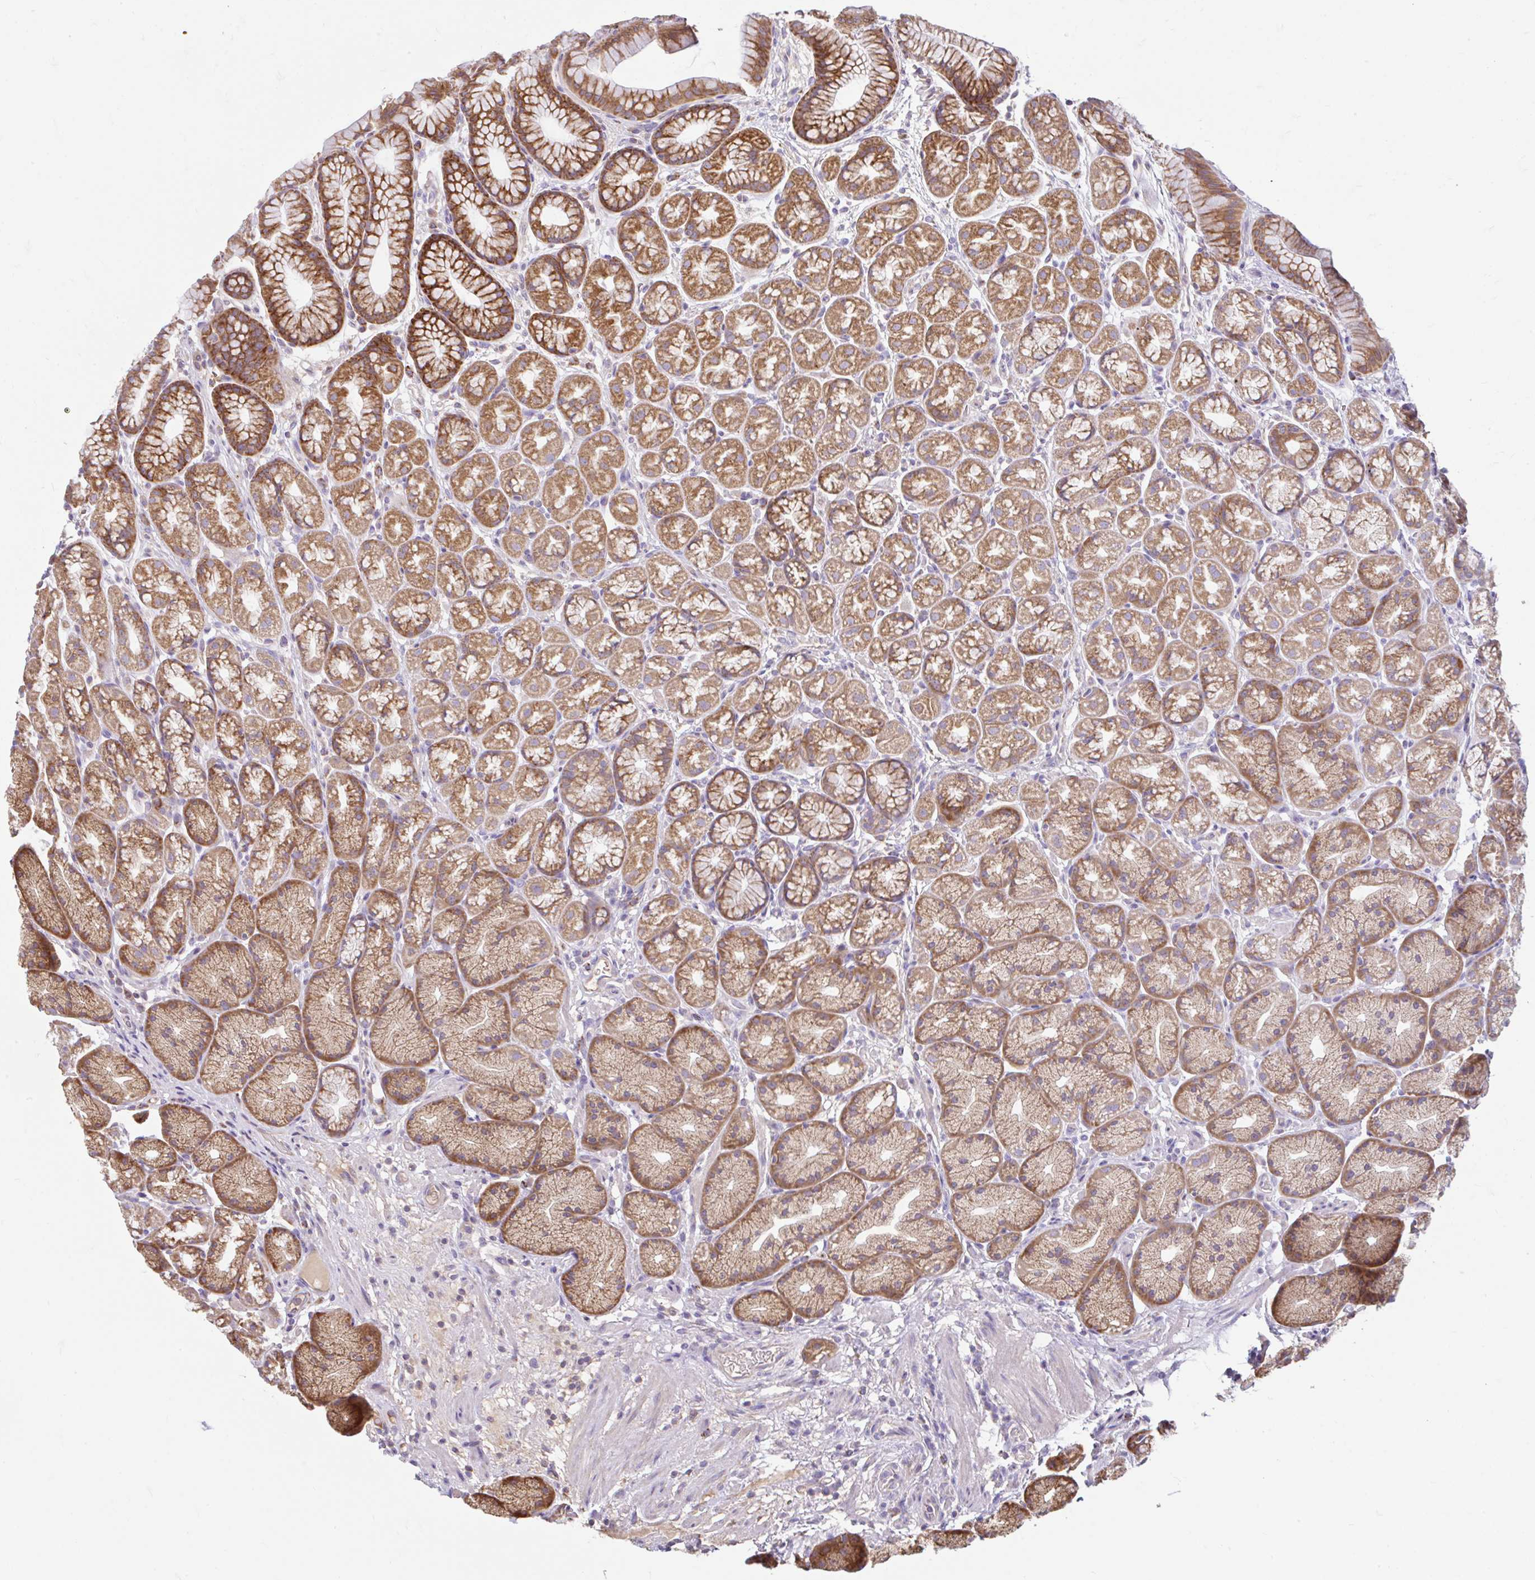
{"staining": {"intensity": "moderate", "quantity": ">75%", "location": "cytoplasmic/membranous"}, "tissue": "stomach", "cell_type": "Glandular cells", "image_type": "normal", "snomed": [{"axis": "morphology", "description": "Normal tissue, NOS"}, {"axis": "topography", "description": "Stomach, lower"}], "caption": "Glandular cells demonstrate moderate cytoplasmic/membranous staining in about >75% of cells in benign stomach. The protein is stained brown, and the nuclei are stained in blue (DAB IHC with brightfield microscopy, high magnification).", "gene": "RALBP1", "patient": {"sex": "male", "age": 67}}